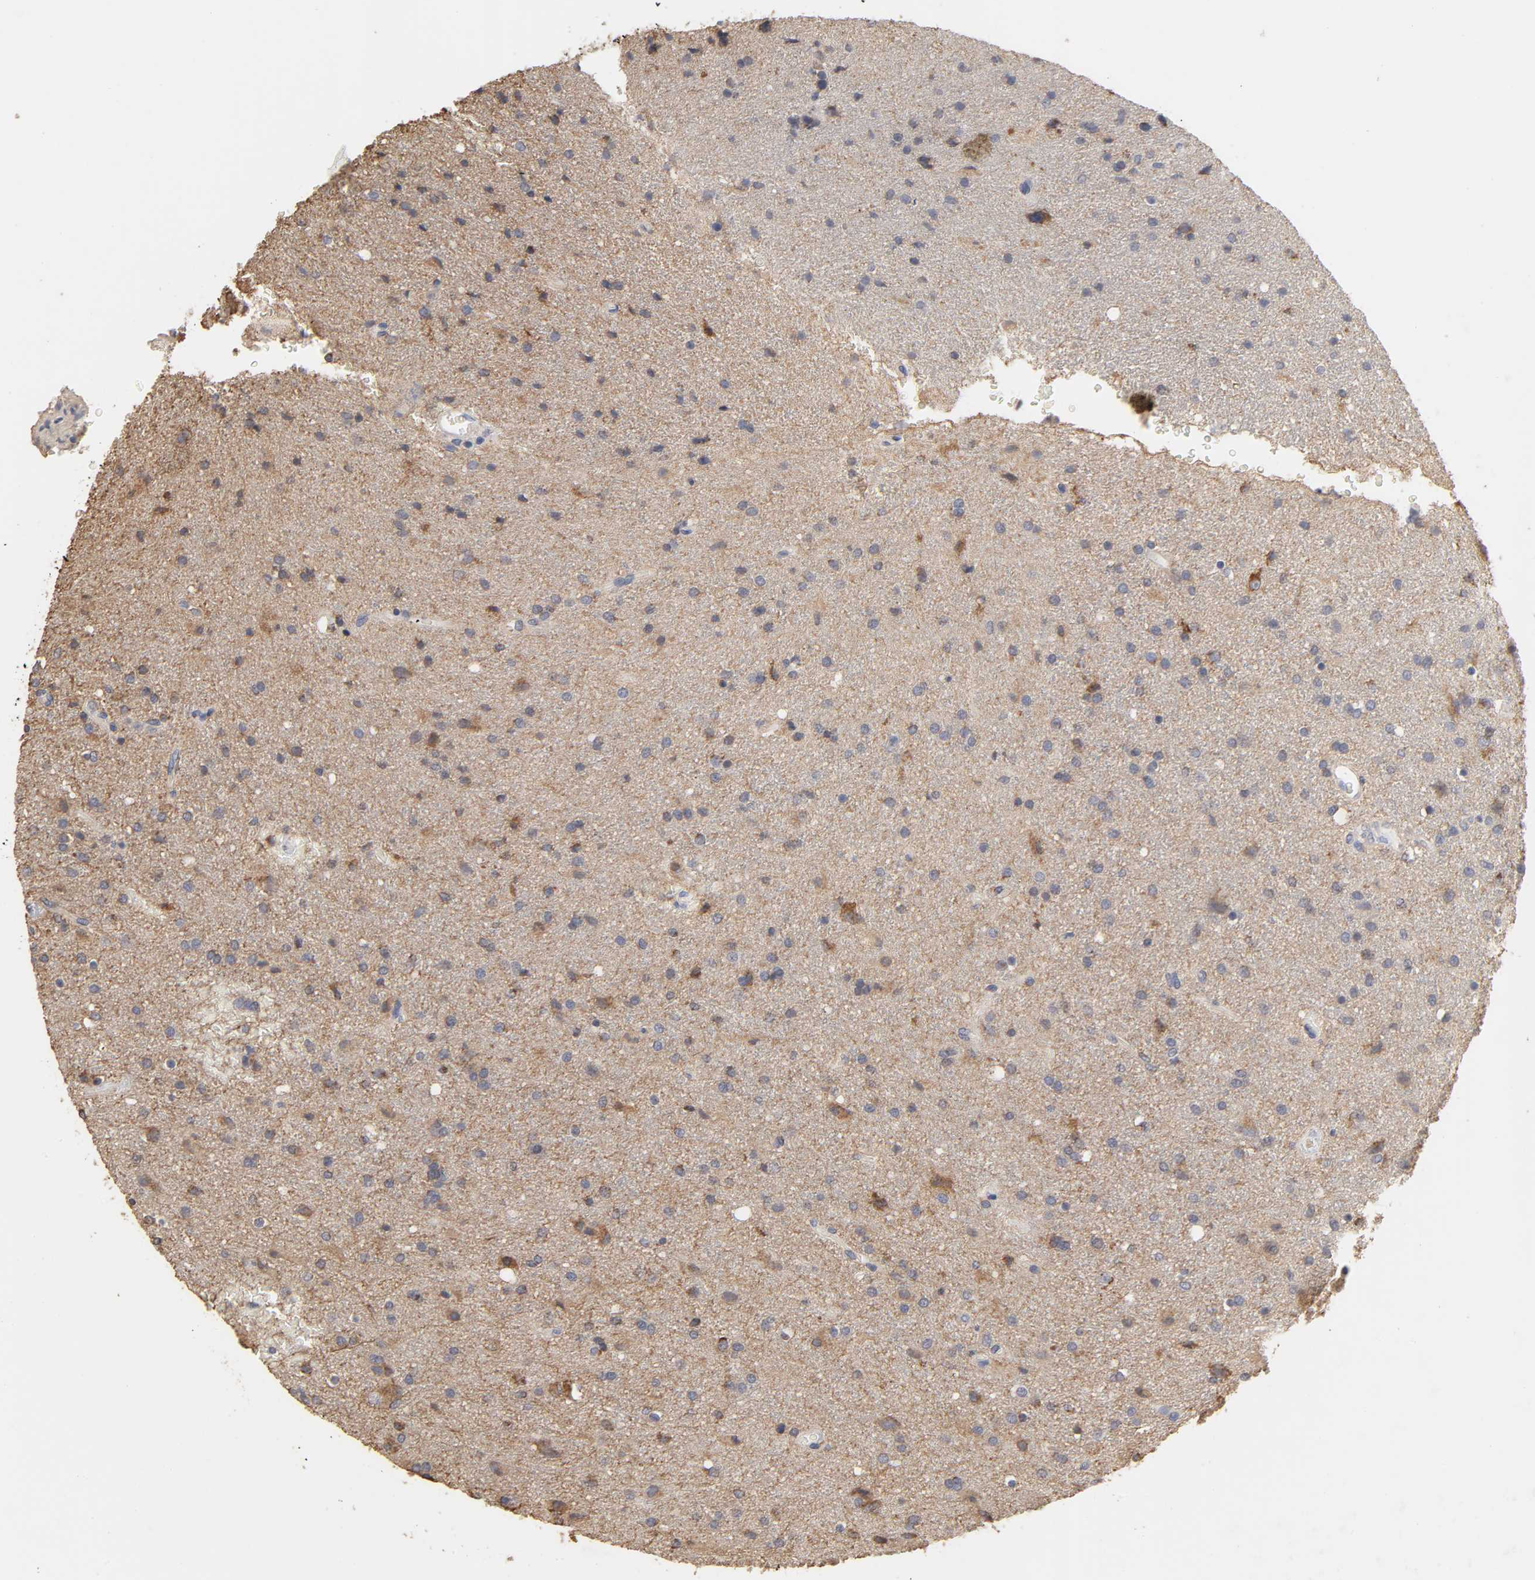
{"staining": {"intensity": "moderate", "quantity": "25%-75%", "location": "cytoplasmic/membranous"}, "tissue": "glioma", "cell_type": "Tumor cells", "image_type": "cancer", "snomed": [{"axis": "morphology", "description": "Normal tissue, NOS"}, {"axis": "morphology", "description": "Glioma, malignant, High grade"}, {"axis": "topography", "description": "Cerebral cortex"}], "caption": "Approximately 25%-75% of tumor cells in glioma demonstrate moderate cytoplasmic/membranous protein expression as visualized by brown immunohistochemical staining.", "gene": "CYCS", "patient": {"sex": "male", "age": 56}}